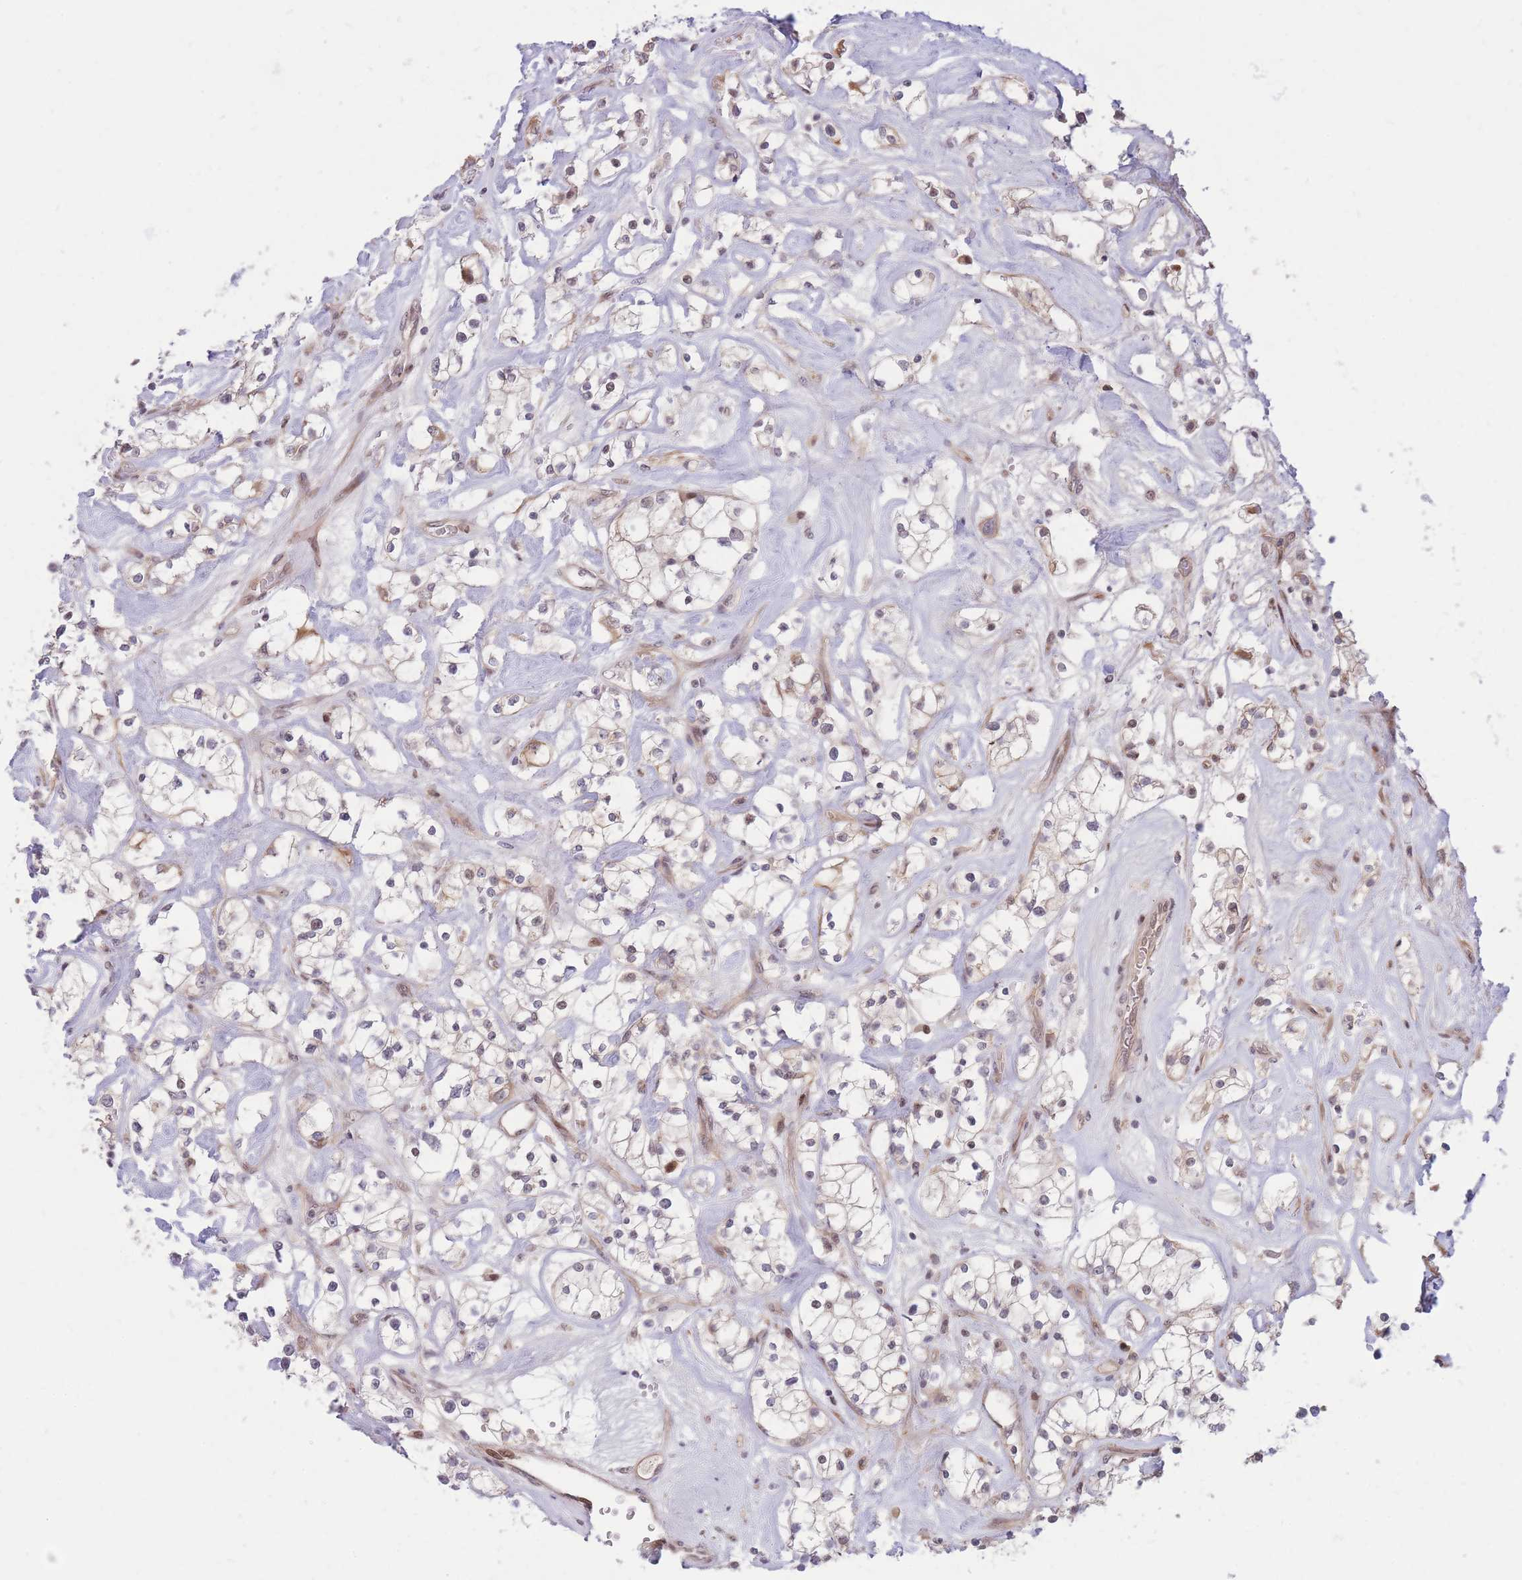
{"staining": {"intensity": "negative", "quantity": "none", "location": "none"}, "tissue": "renal cancer", "cell_type": "Tumor cells", "image_type": "cancer", "snomed": [{"axis": "morphology", "description": "Adenocarcinoma, NOS"}, {"axis": "topography", "description": "Kidney"}], "caption": "Immunohistochemistry micrograph of neoplastic tissue: renal cancer stained with DAB (3,3'-diaminobenzidine) reveals no significant protein expression in tumor cells.", "gene": "ERICH6B", "patient": {"sex": "male", "age": 77}}